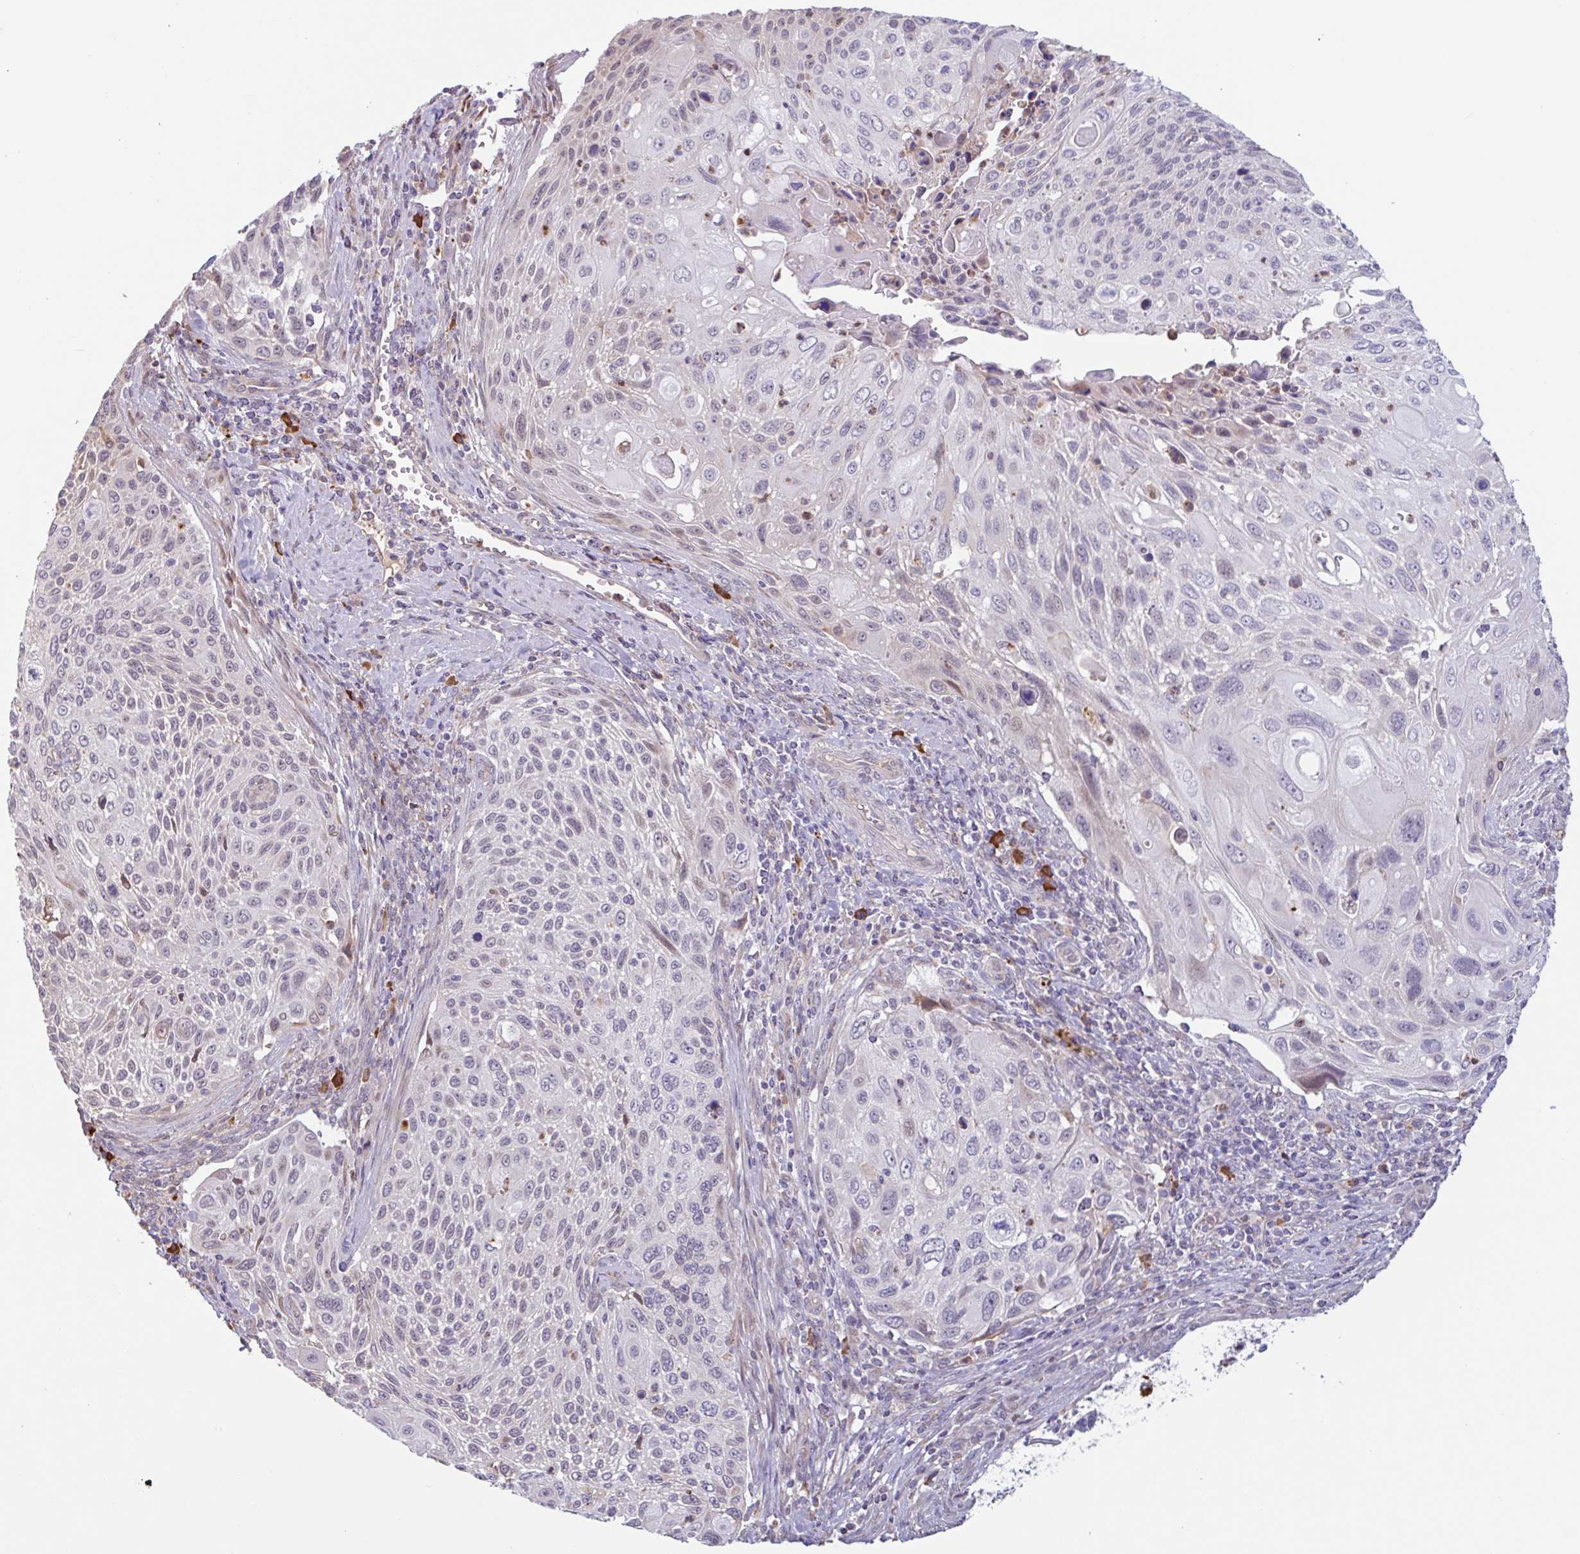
{"staining": {"intensity": "weak", "quantity": "<25%", "location": "nuclear"}, "tissue": "cervical cancer", "cell_type": "Tumor cells", "image_type": "cancer", "snomed": [{"axis": "morphology", "description": "Squamous cell carcinoma, NOS"}, {"axis": "topography", "description": "Cervix"}], "caption": "The immunohistochemistry (IHC) histopathology image has no significant positivity in tumor cells of cervical cancer tissue. The staining is performed using DAB (3,3'-diaminobenzidine) brown chromogen with nuclei counter-stained in using hematoxylin.", "gene": "TAF1D", "patient": {"sex": "female", "age": 70}}